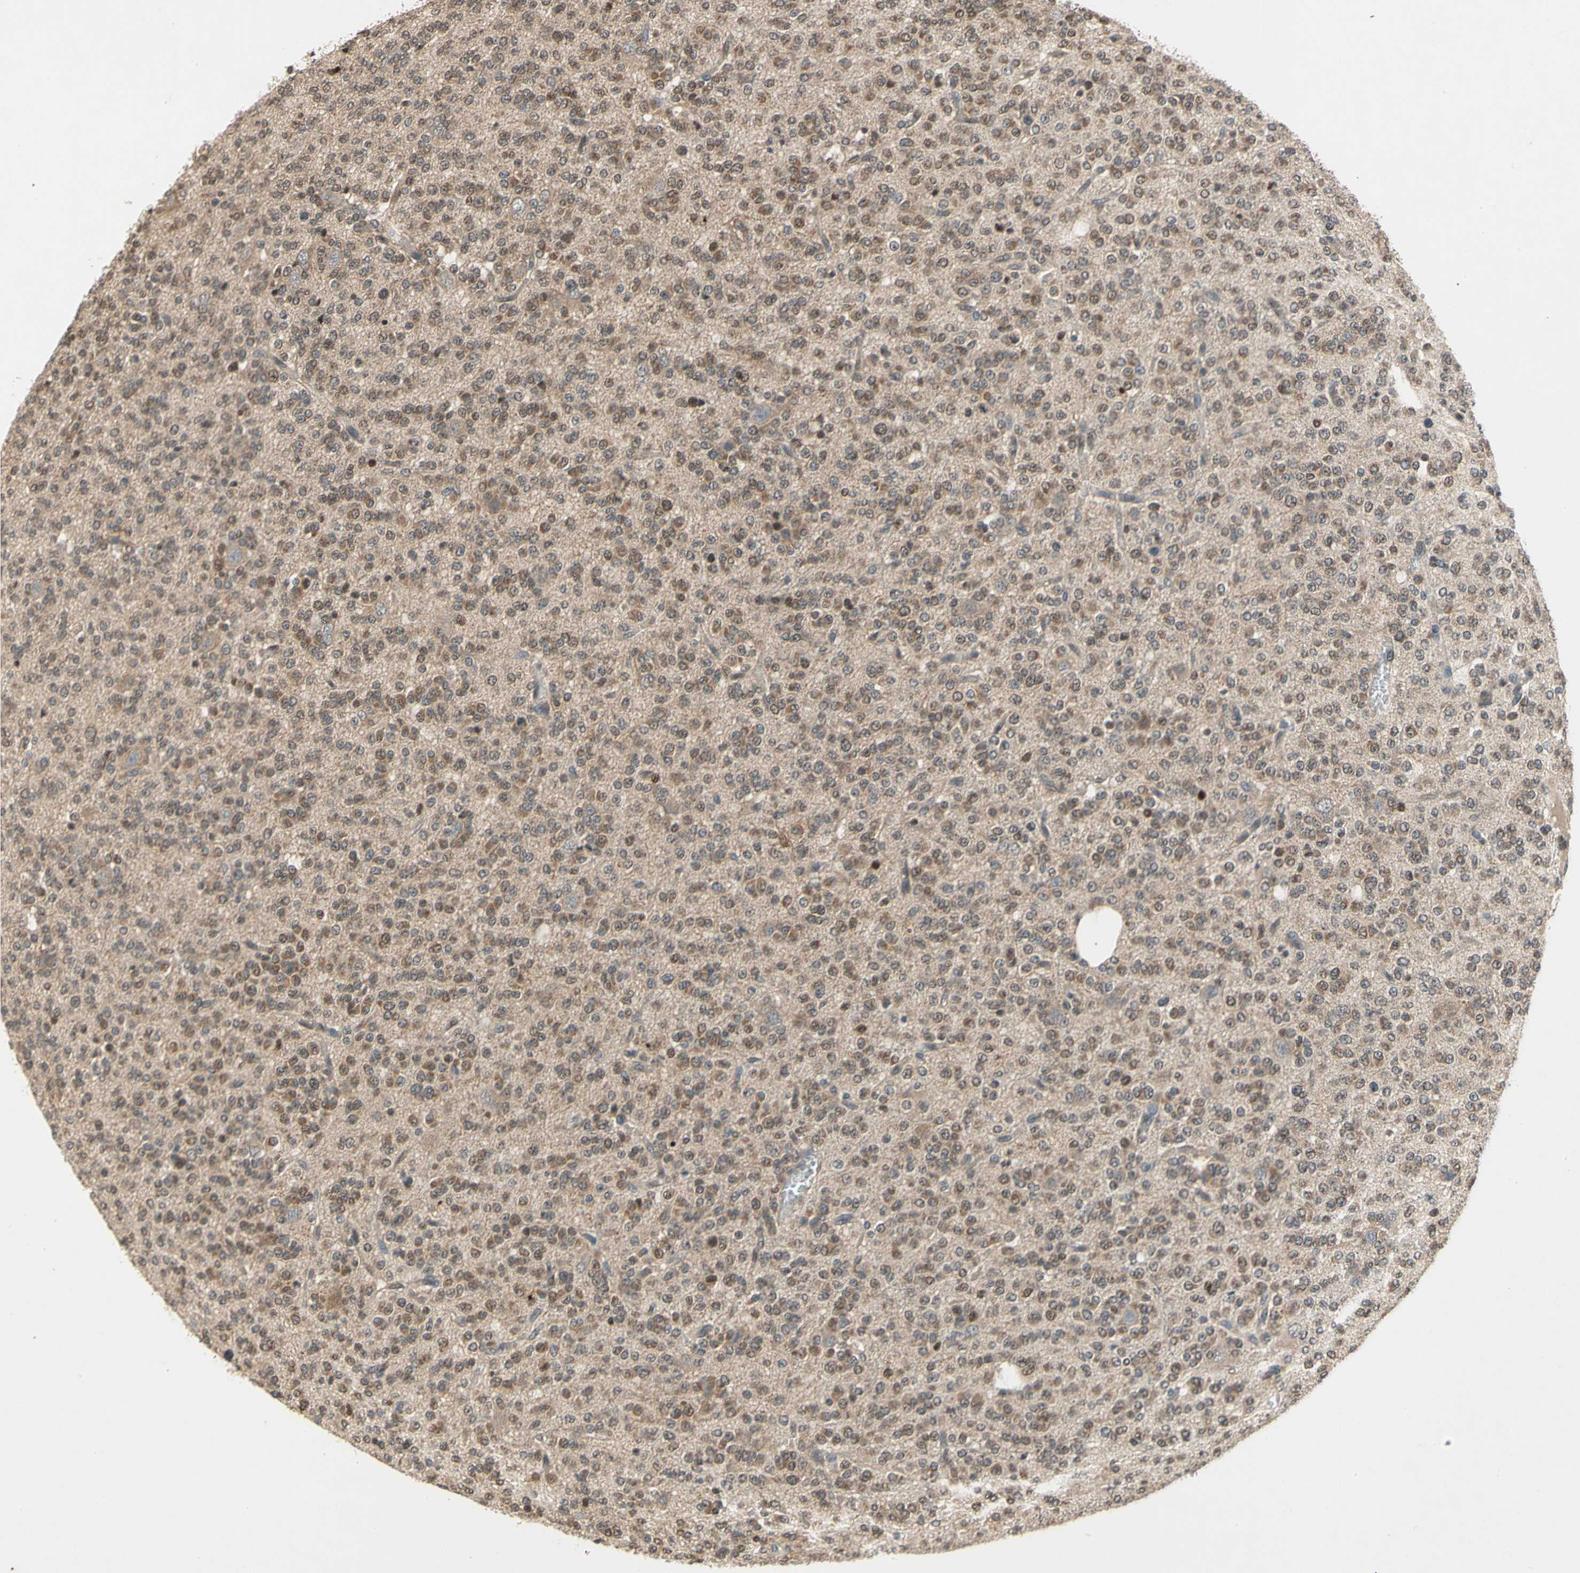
{"staining": {"intensity": "weak", "quantity": ">75%", "location": "cytoplasmic/membranous"}, "tissue": "glioma", "cell_type": "Tumor cells", "image_type": "cancer", "snomed": [{"axis": "morphology", "description": "Glioma, malignant, Low grade"}, {"axis": "topography", "description": "Brain"}], "caption": "High-magnification brightfield microscopy of malignant glioma (low-grade) stained with DAB (brown) and counterstained with hematoxylin (blue). tumor cells exhibit weak cytoplasmic/membranous positivity is identified in about>75% of cells.", "gene": "GSR", "patient": {"sex": "male", "age": 38}}